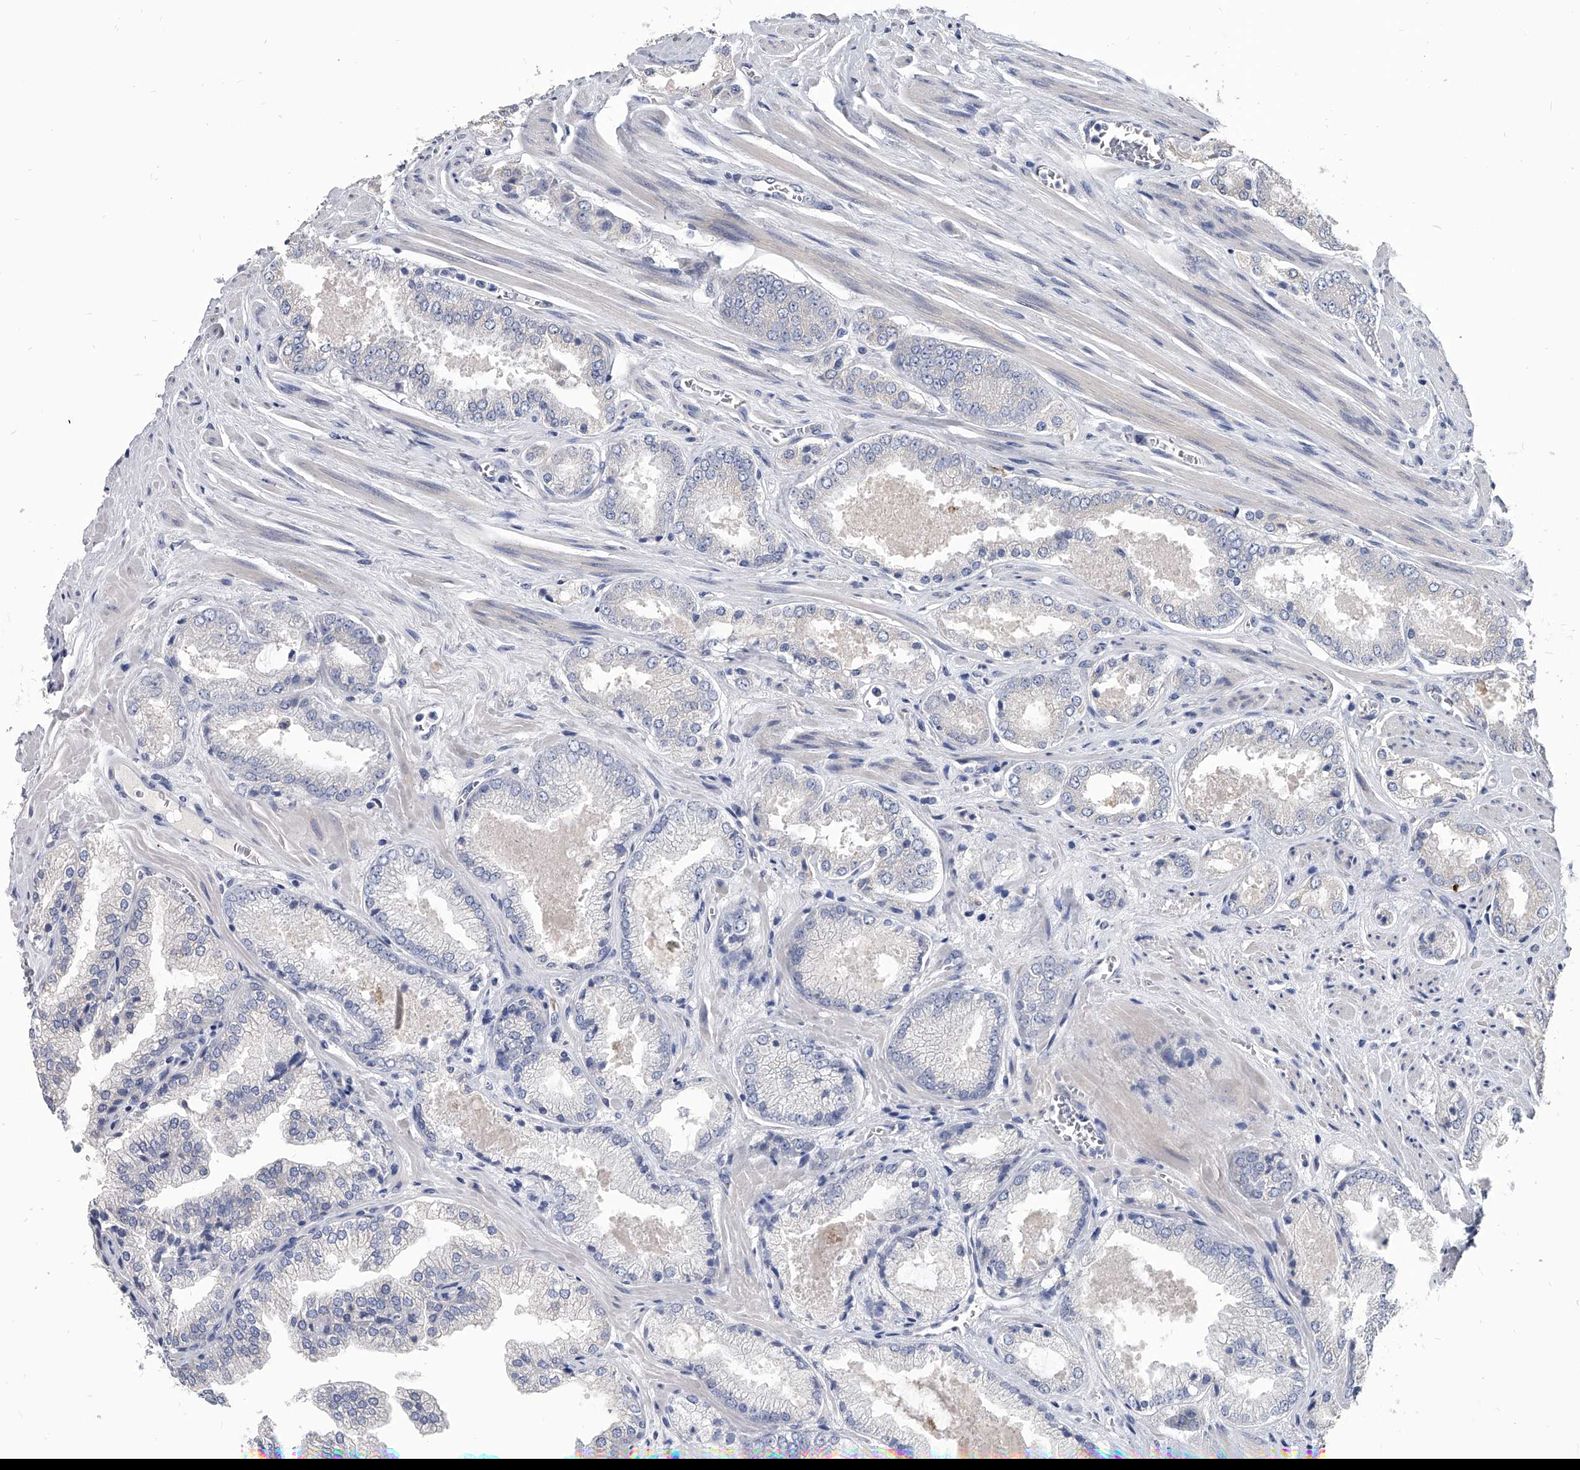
{"staining": {"intensity": "negative", "quantity": "none", "location": "none"}, "tissue": "prostate cancer", "cell_type": "Tumor cells", "image_type": "cancer", "snomed": [{"axis": "morphology", "description": "Adenocarcinoma, High grade"}, {"axis": "topography", "description": "Prostate"}], "caption": "Tumor cells are negative for brown protein staining in adenocarcinoma (high-grade) (prostate). The staining is performed using DAB (3,3'-diaminobenzidine) brown chromogen with nuclei counter-stained in using hematoxylin.", "gene": "SPP1", "patient": {"sex": "male", "age": 58}}